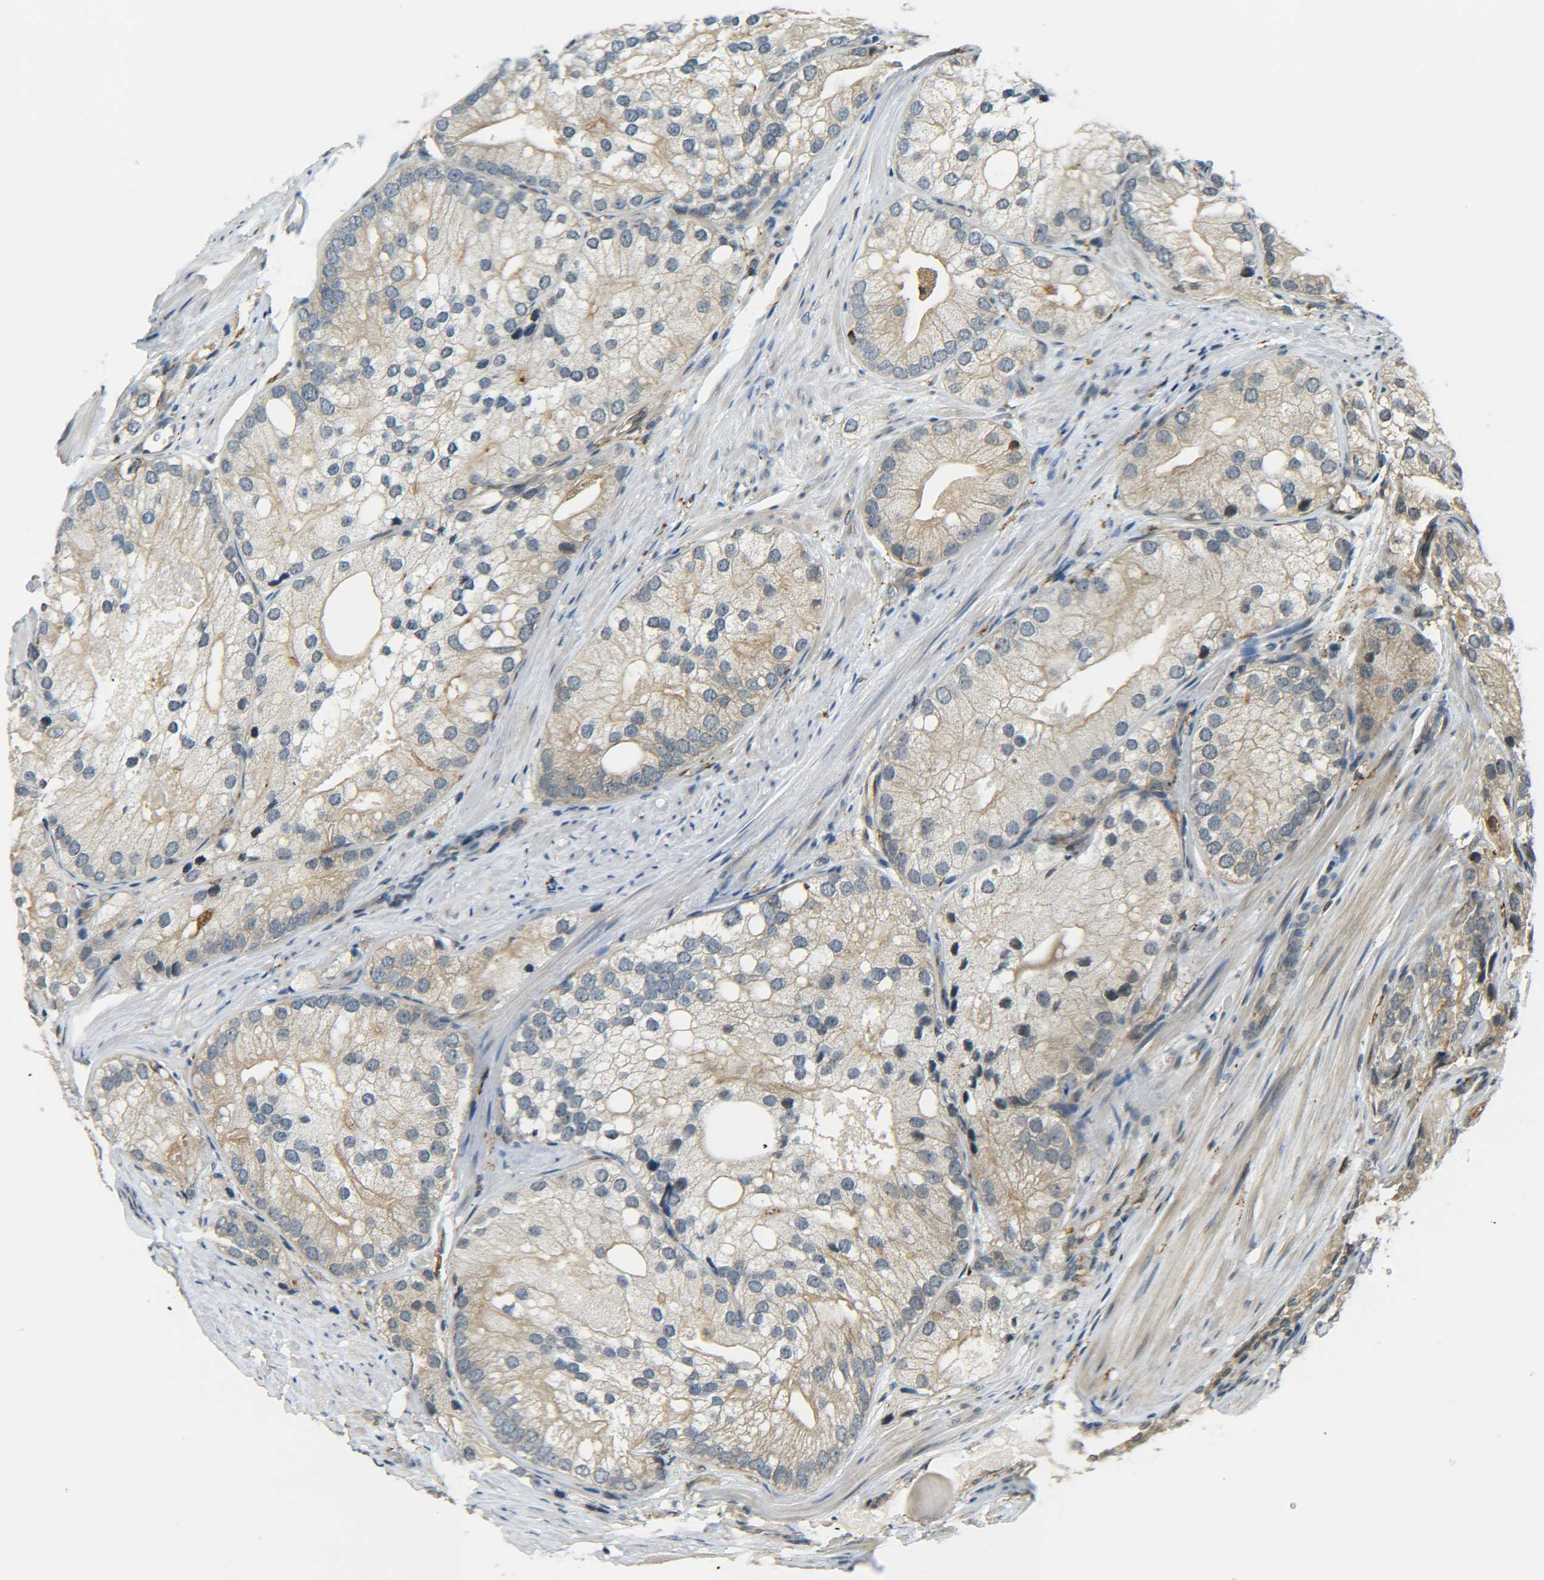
{"staining": {"intensity": "weak", "quantity": ">75%", "location": "cytoplasmic/membranous"}, "tissue": "prostate cancer", "cell_type": "Tumor cells", "image_type": "cancer", "snomed": [{"axis": "morphology", "description": "Adenocarcinoma, Low grade"}, {"axis": "topography", "description": "Prostate"}], "caption": "Weak cytoplasmic/membranous staining for a protein is identified in about >75% of tumor cells of adenocarcinoma (low-grade) (prostate) using IHC.", "gene": "DAB2", "patient": {"sex": "male", "age": 69}}